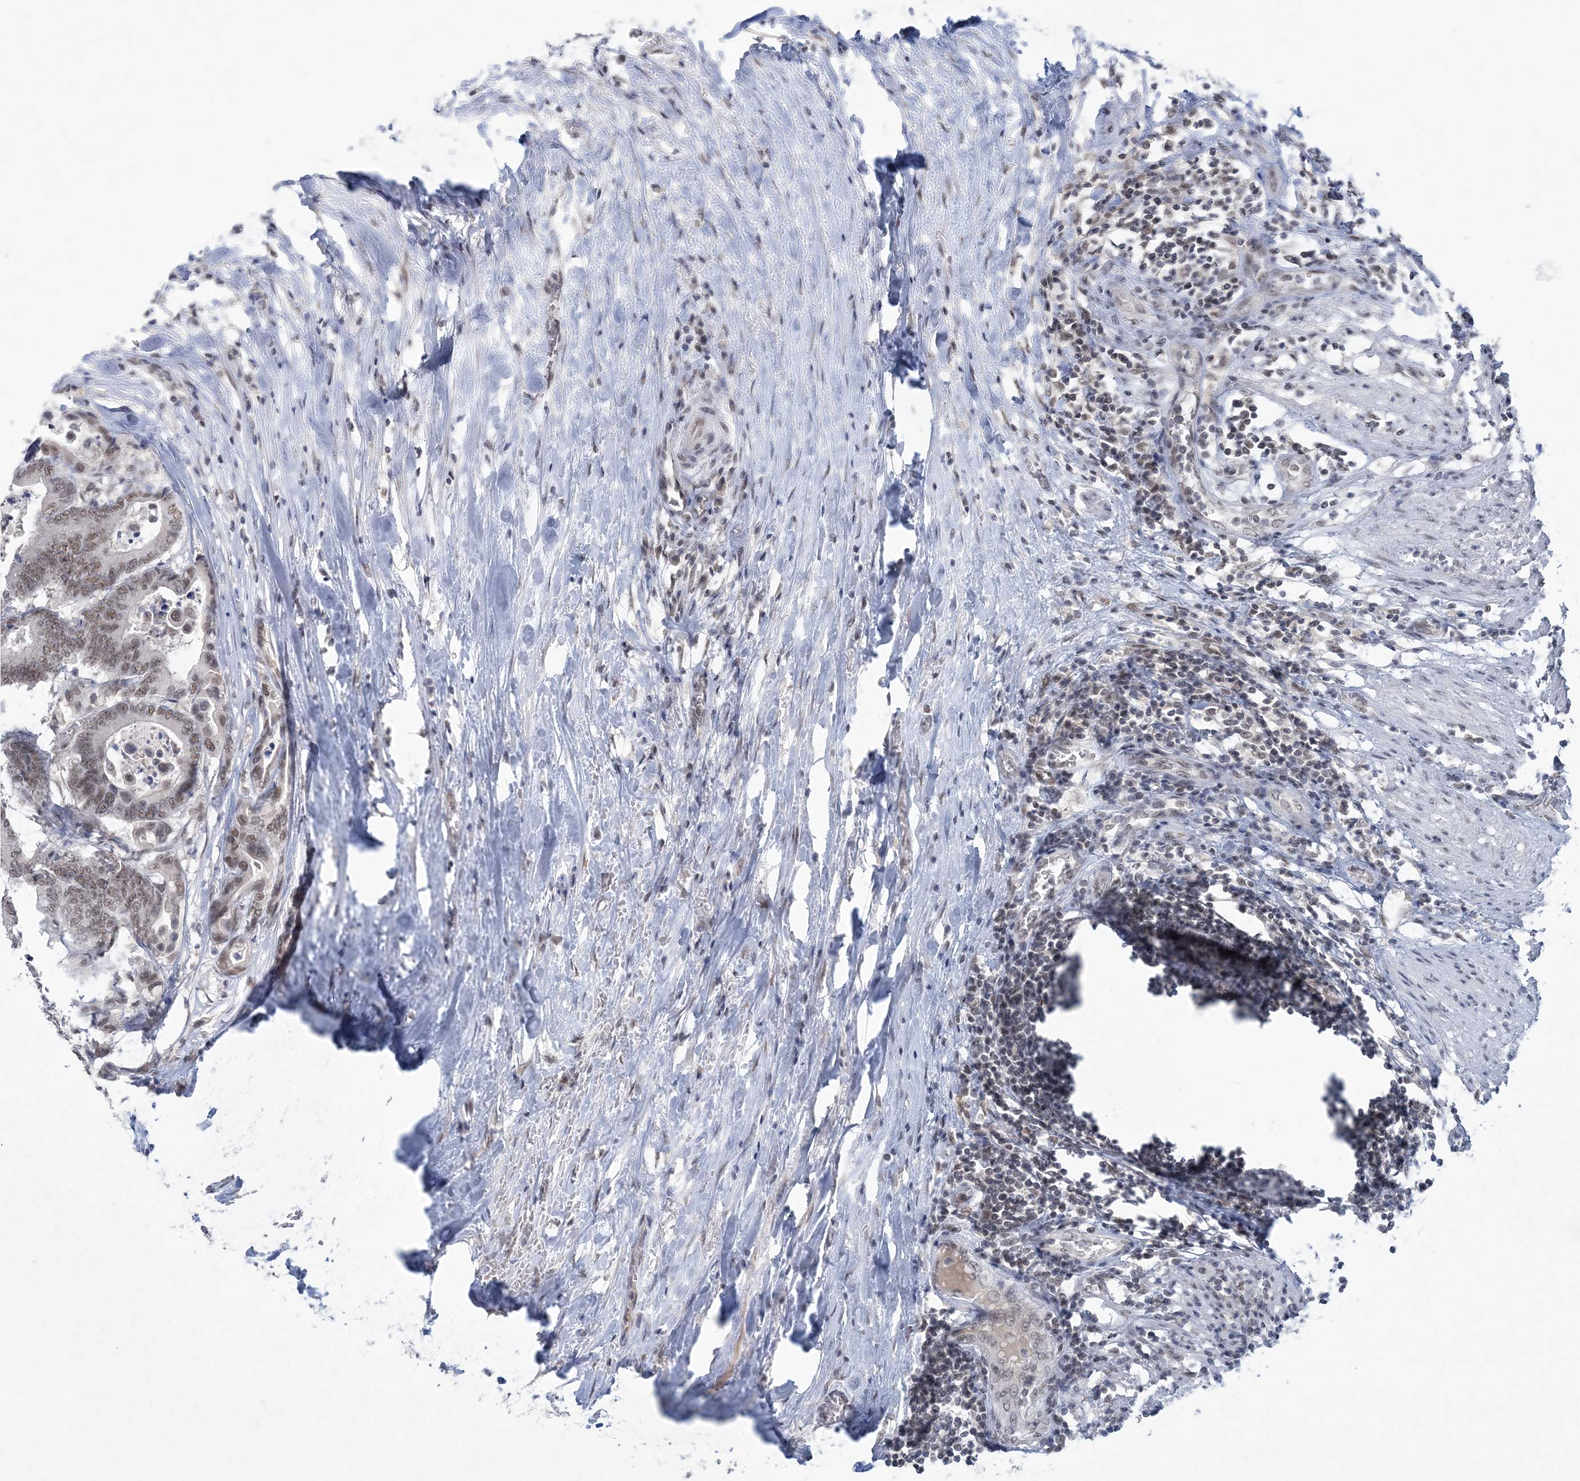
{"staining": {"intensity": "weak", "quantity": ">75%", "location": "nuclear"}, "tissue": "colorectal cancer", "cell_type": "Tumor cells", "image_type": "cancer", "snomed": [{"axis": "morphology", "description": "Normal tissue, NOS"}, {"axis": "morphology", "description": "Adenocarcinoma, NOS"}, {"axis": "topography", "description": "Colon"}], "caption": "Immunohistochemical staining of human colorectal cancer demonstrates low levels of weak nuclear expression in approximately >75% of tumor cells.", "gene": "KMT2D", "patient": {"sex": "male", "age": 82}}